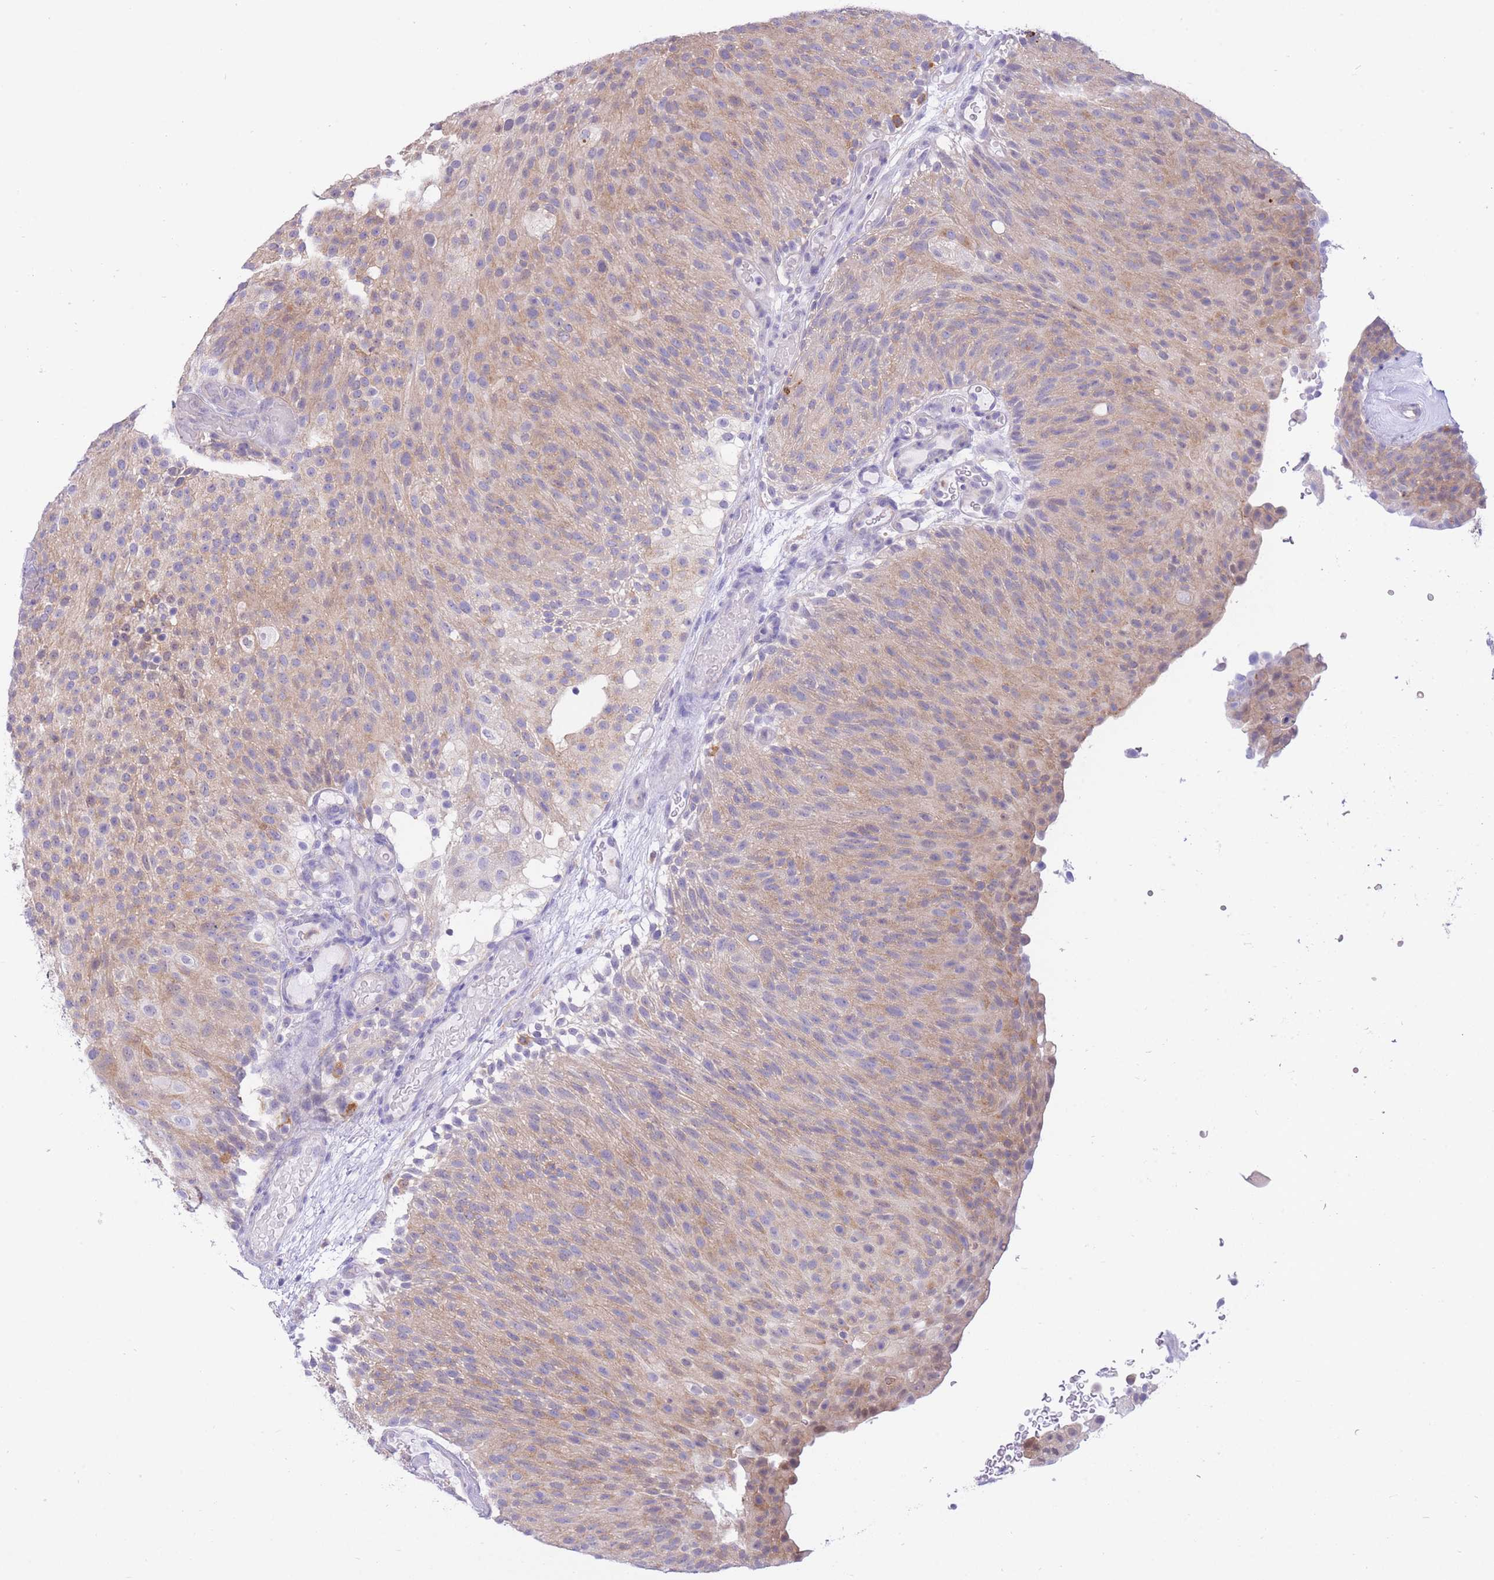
{"staining": {"intensity": "weak", "quantity": ">75%", "location": "cytoplasmic/membranous"}, "tissue": "urothelial cancer", "cell_type": "Tumor cells", "image_type": "cancer", "snomed": [{"axis": "morphology", "description": "Urothelial carcinoma, Low grade"}, {"axis": "topography", "description": "Urinary bladder"}], "caption": "There is low levels of weak cytoplasmic/membranous staining in tumor cells of urothelial cancer, as demonstrated by immunohistochemical staining (brown color).", "gene": "NAMPT", "patient": {"sex": "male", "age": 78}}